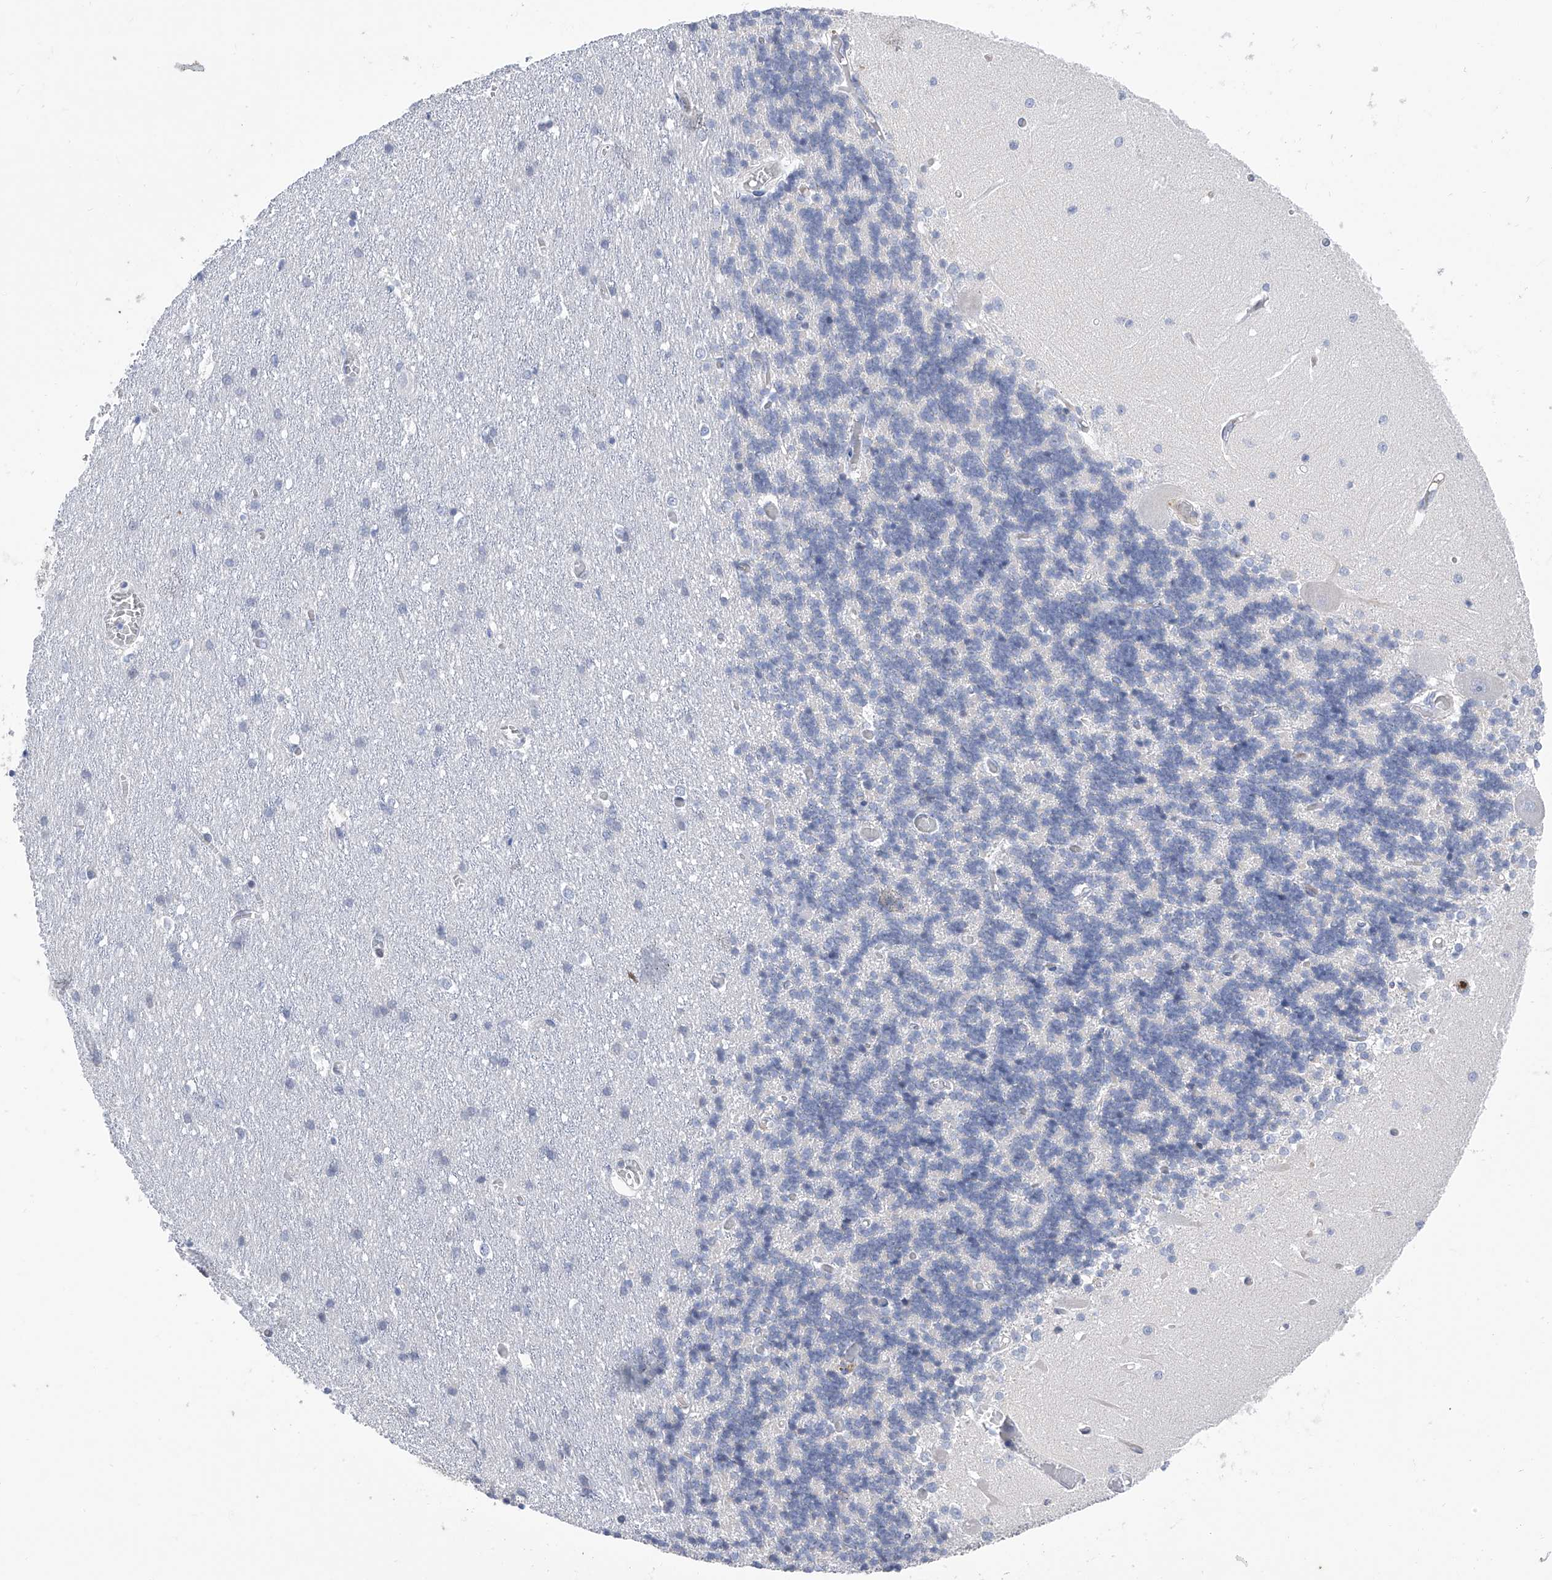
{"staining": {"intensity": "negative", "quantity": "none", "location": "none"}, "tissue": "cerebellum", "cell_type": "Cells in granular layer", "image_type": "normal", "snomed": [{"axis": "morphology", "description": "Normal tissue, NOS"}, {"axis": "topography", "description": "Cerebellum"}], "caption": "Immunohistochemical staining of benign cerebellum shows no significant expression in cells in granular layer.", "gene": "PHF20", "patient": {"sex": "male", "age": 37}}